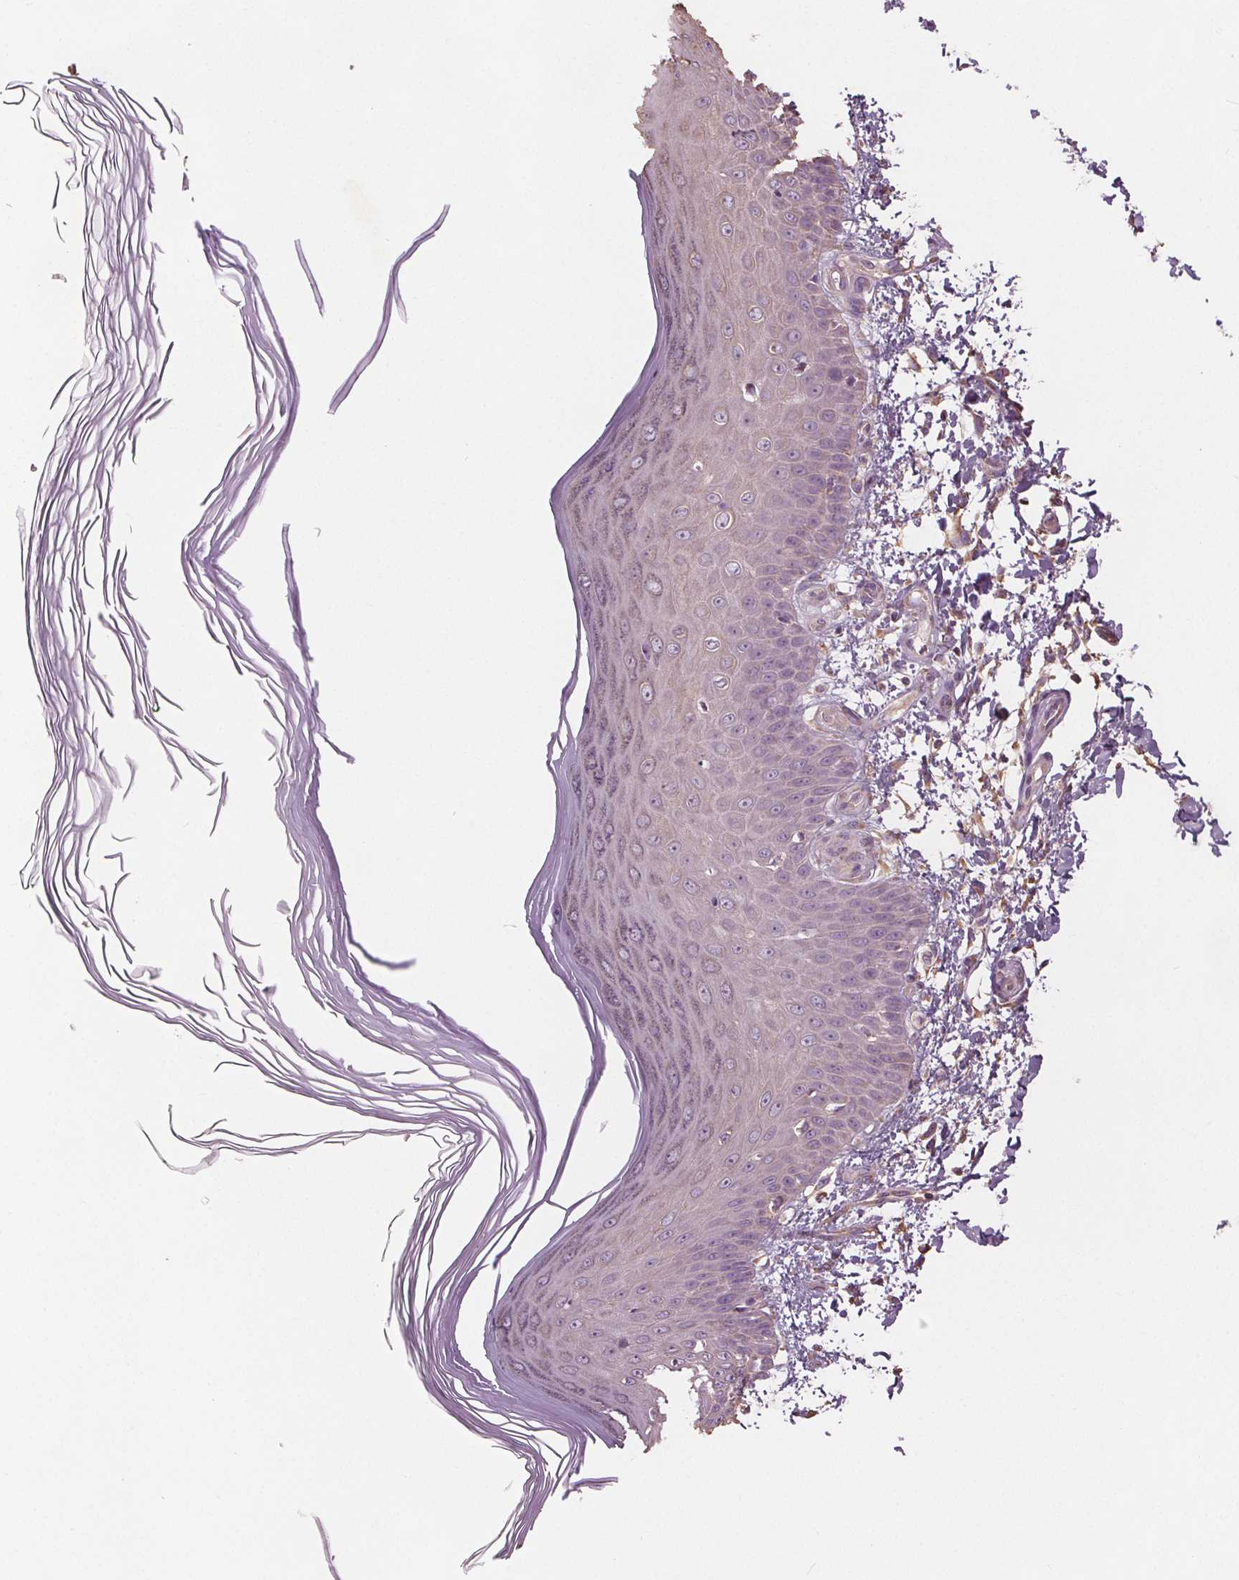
{"staining": {"intensity": "weak", "quantity": "25%-75%", "location": "cytoplasmic/membranous"}, "tissue": "skin", "cell_type": "Fibroblasts", "image_type": "normal", "snomed": [{"axis": "morphology", "description": "Normal tissue, NOS"}, {"axis": "topography", "description": "Skin"}], "caption": "Approximately 25%-75% of fibroblasts in normal skin exhibit weak cytoplasmic/membranous protein expression as visualized by brown immunohistochemical staining.", "gene": "TMEM80", "patient": {"sex": "female", "age": 62}}